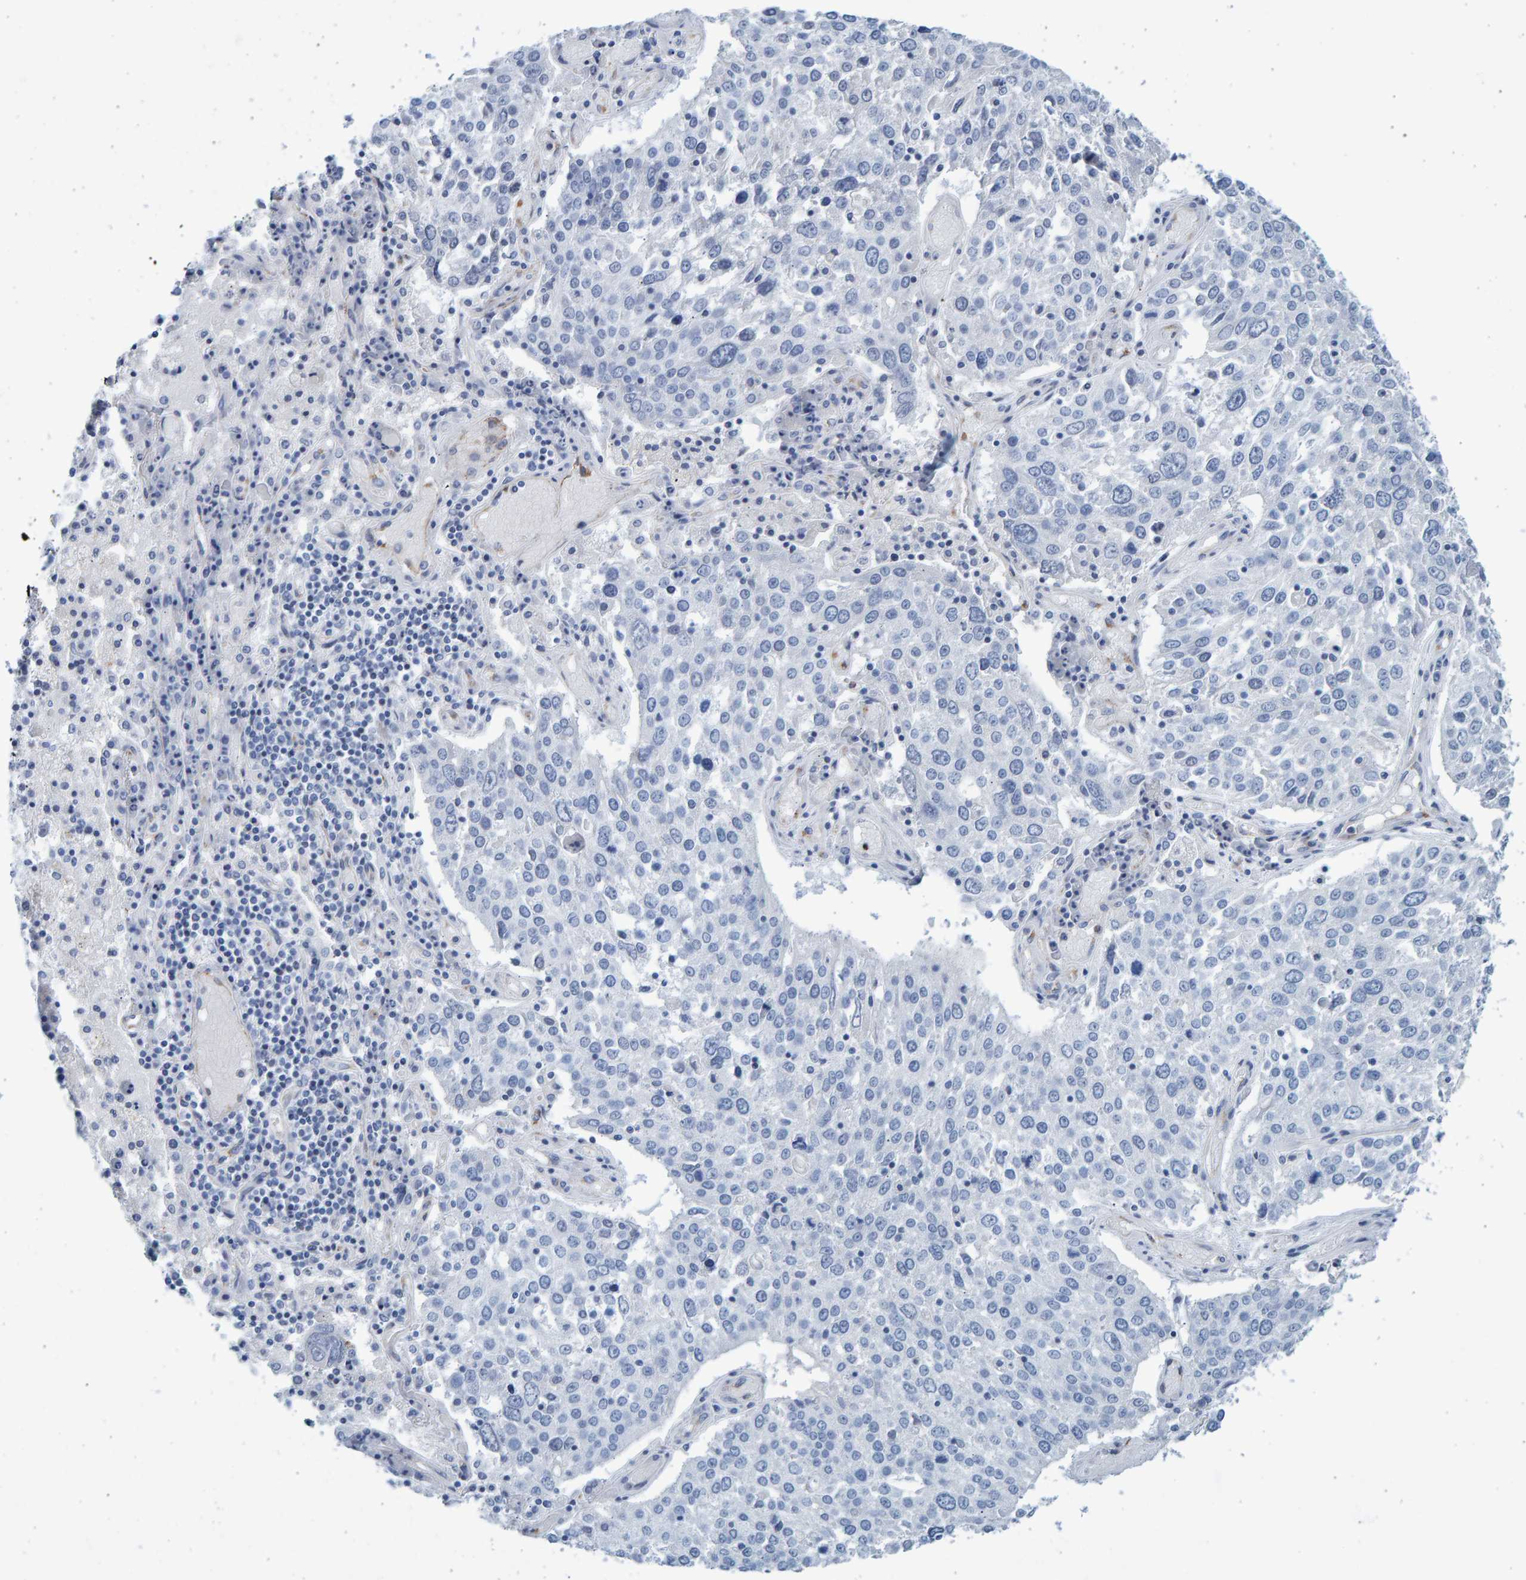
{"staining": {"intensity": "negative", "quantity": "none", "location": "none"}, "tissue": "lung cancer", "cell_type": "Tumor cells", "image_type": "cancer", "snomed": [{"axis": "morphology", "description": "Squamous cell carcinoma, NOS"}, {"axis": "topography", "description": "Lung"}], "caption": "Human squamous cell carcinoma (lung) stained for a protein using immunohistochemistry displays no staining in tumor cells.", "gene": "SLC34A3", "patient": {"sex": "male", "age": 65}}